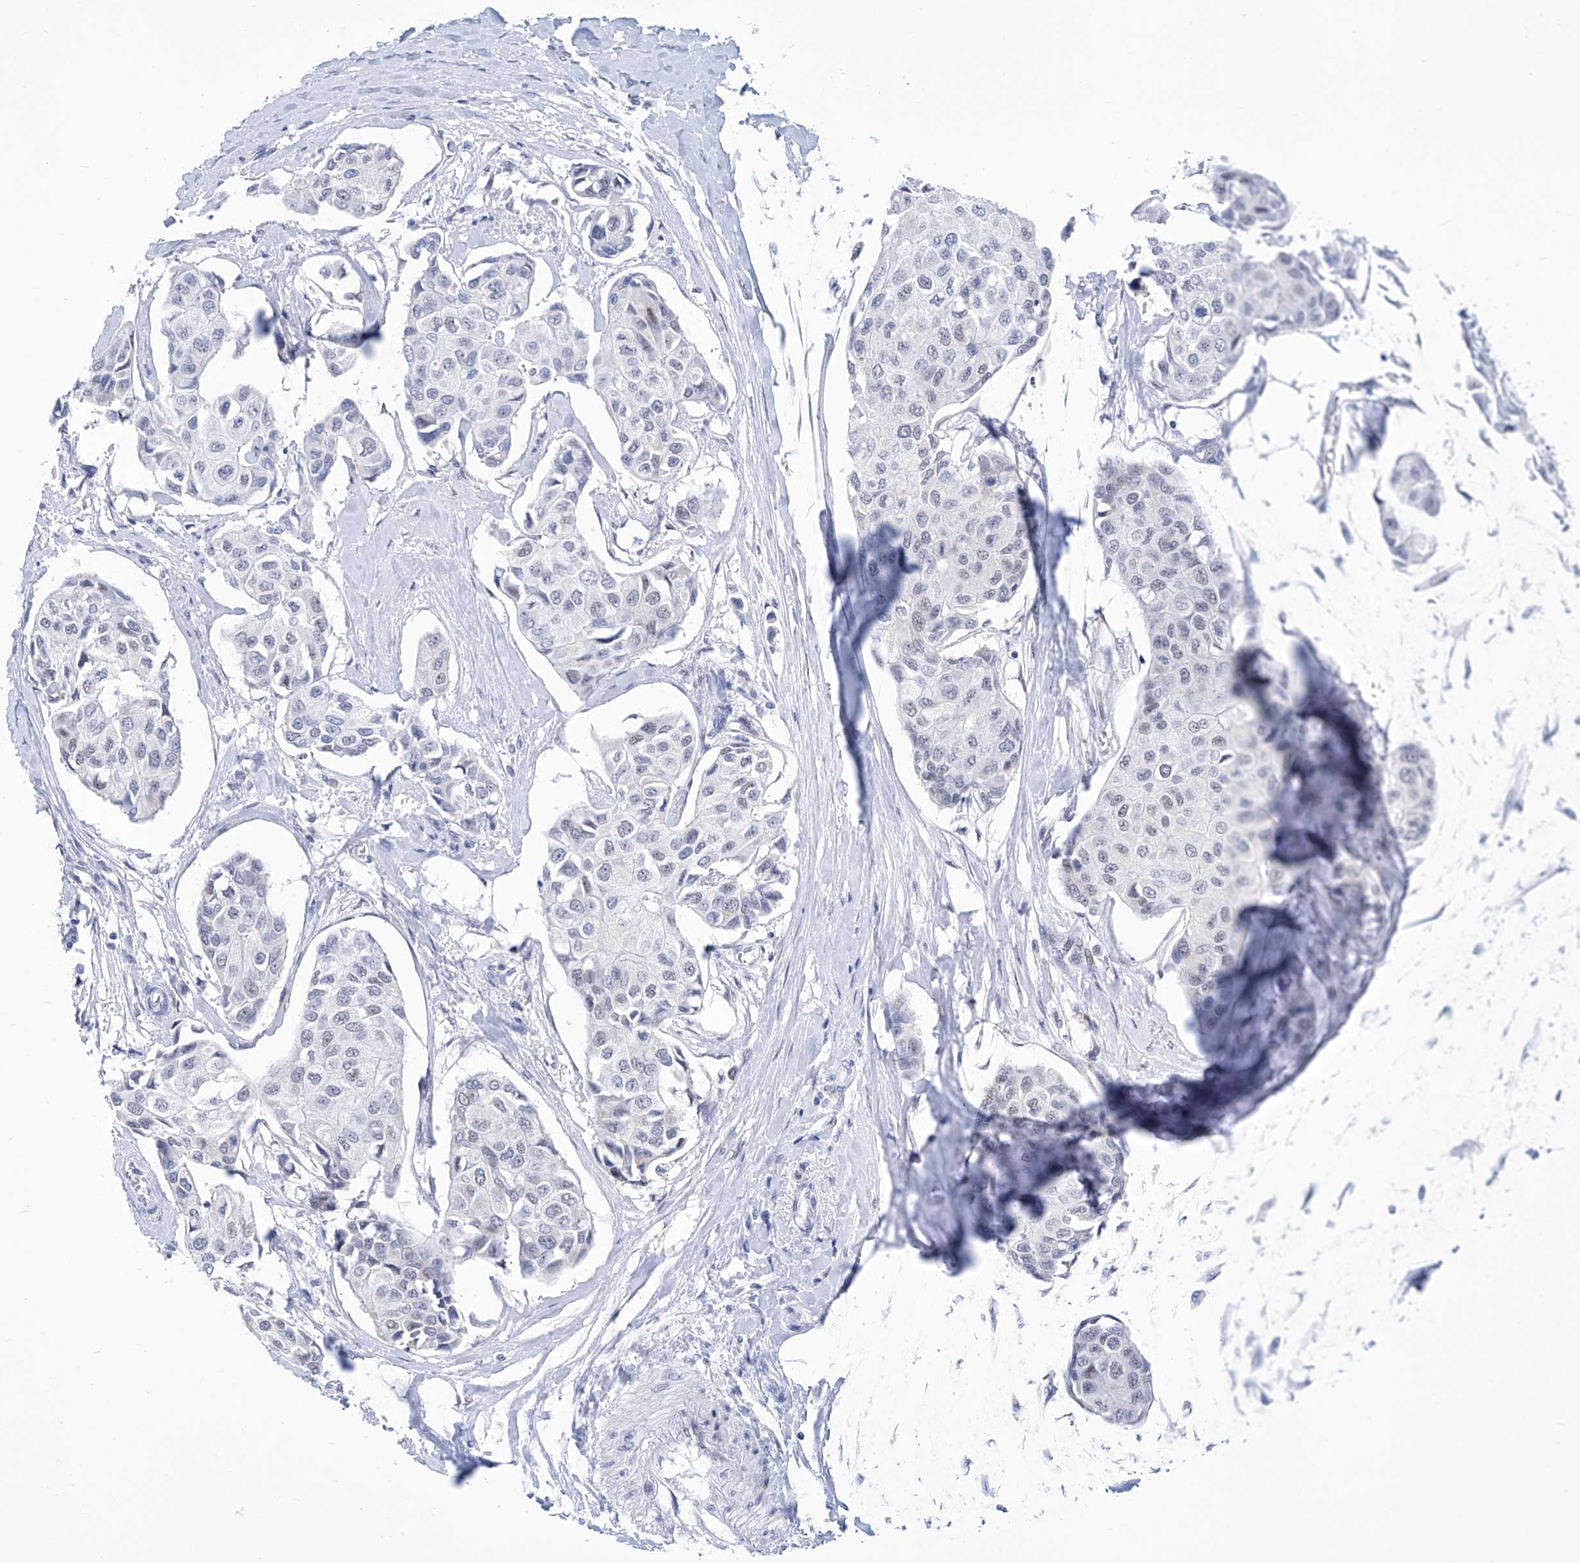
{"staining": {"intensity": "negative", "quantity": "none", "location": "none"}, "tissue": "breast cancer", "cell_type": "Tumor cells", "image_type": "cancer", "snomed": [{"axis": "morphology", "description": "Duct carcinoma"}, {"axis": "topography", "description": "Breast"}], "caption": "DAB (3,3'-diaminobenzidine) immunohistochemical staining of human breast cancer reveals no significant staining in tumor cells.", "gene": "SART1", "patient": {"sex": "female", "age": 80}}